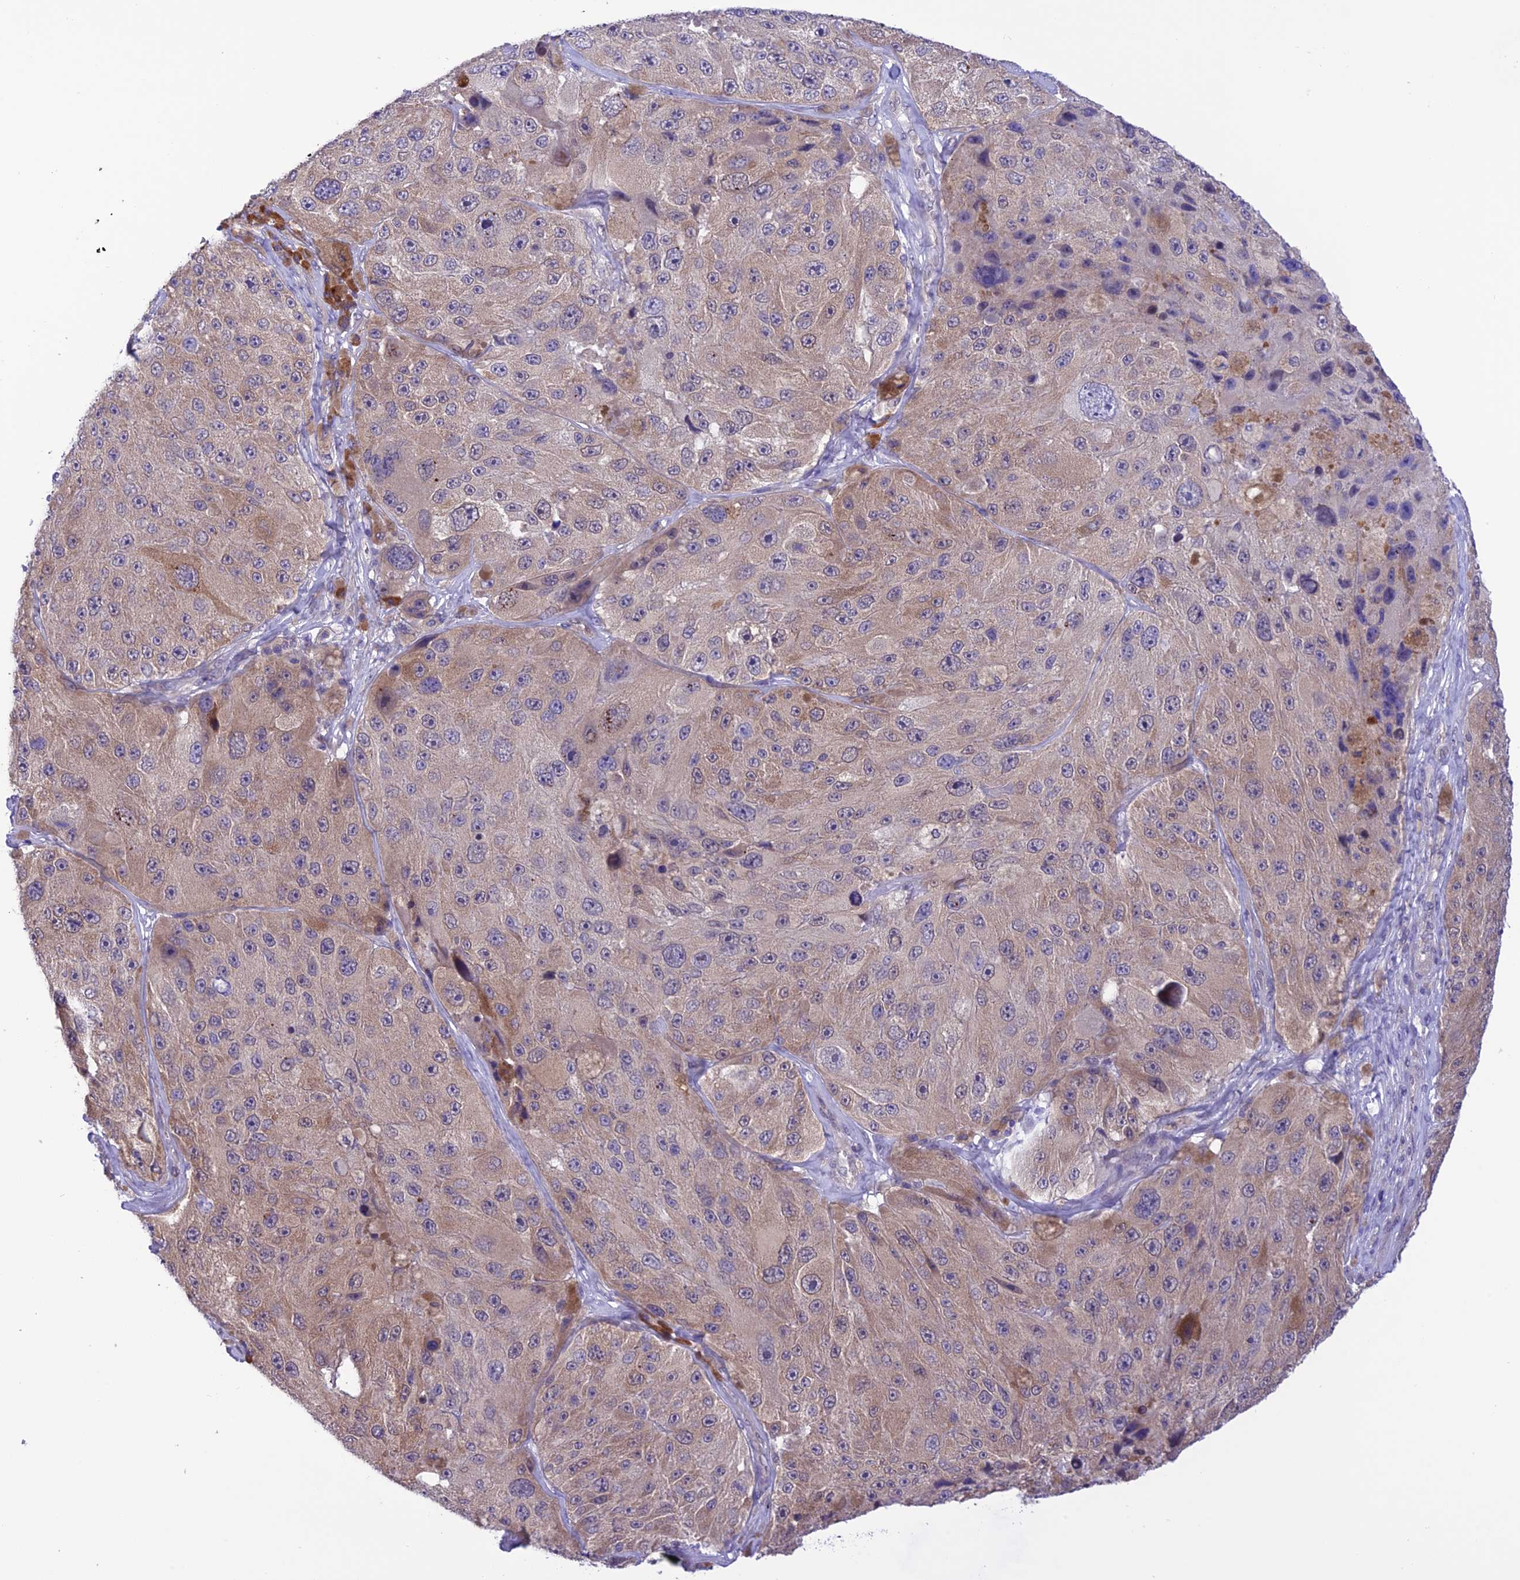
{"staining": {"intensity": "weak", "quantity": "<25%", "location": "cytoplasmic/membranous"}, "tissue": "melanoma", "cell_type": "Tumor cells", "image_type": "cancer", "snomed": [{"axis": "morphology", "description": "Malignant melanoma, Metastatic site"}, {"axis": "topography", "description": "Lymph node"}], "caption": "Immunohistochemical staining of malignant melanoma (metastatic site) reveals no significant positivity in tumor cells.", "gene": "RNF126", "patient": {"sex": "male", "age": 62}}